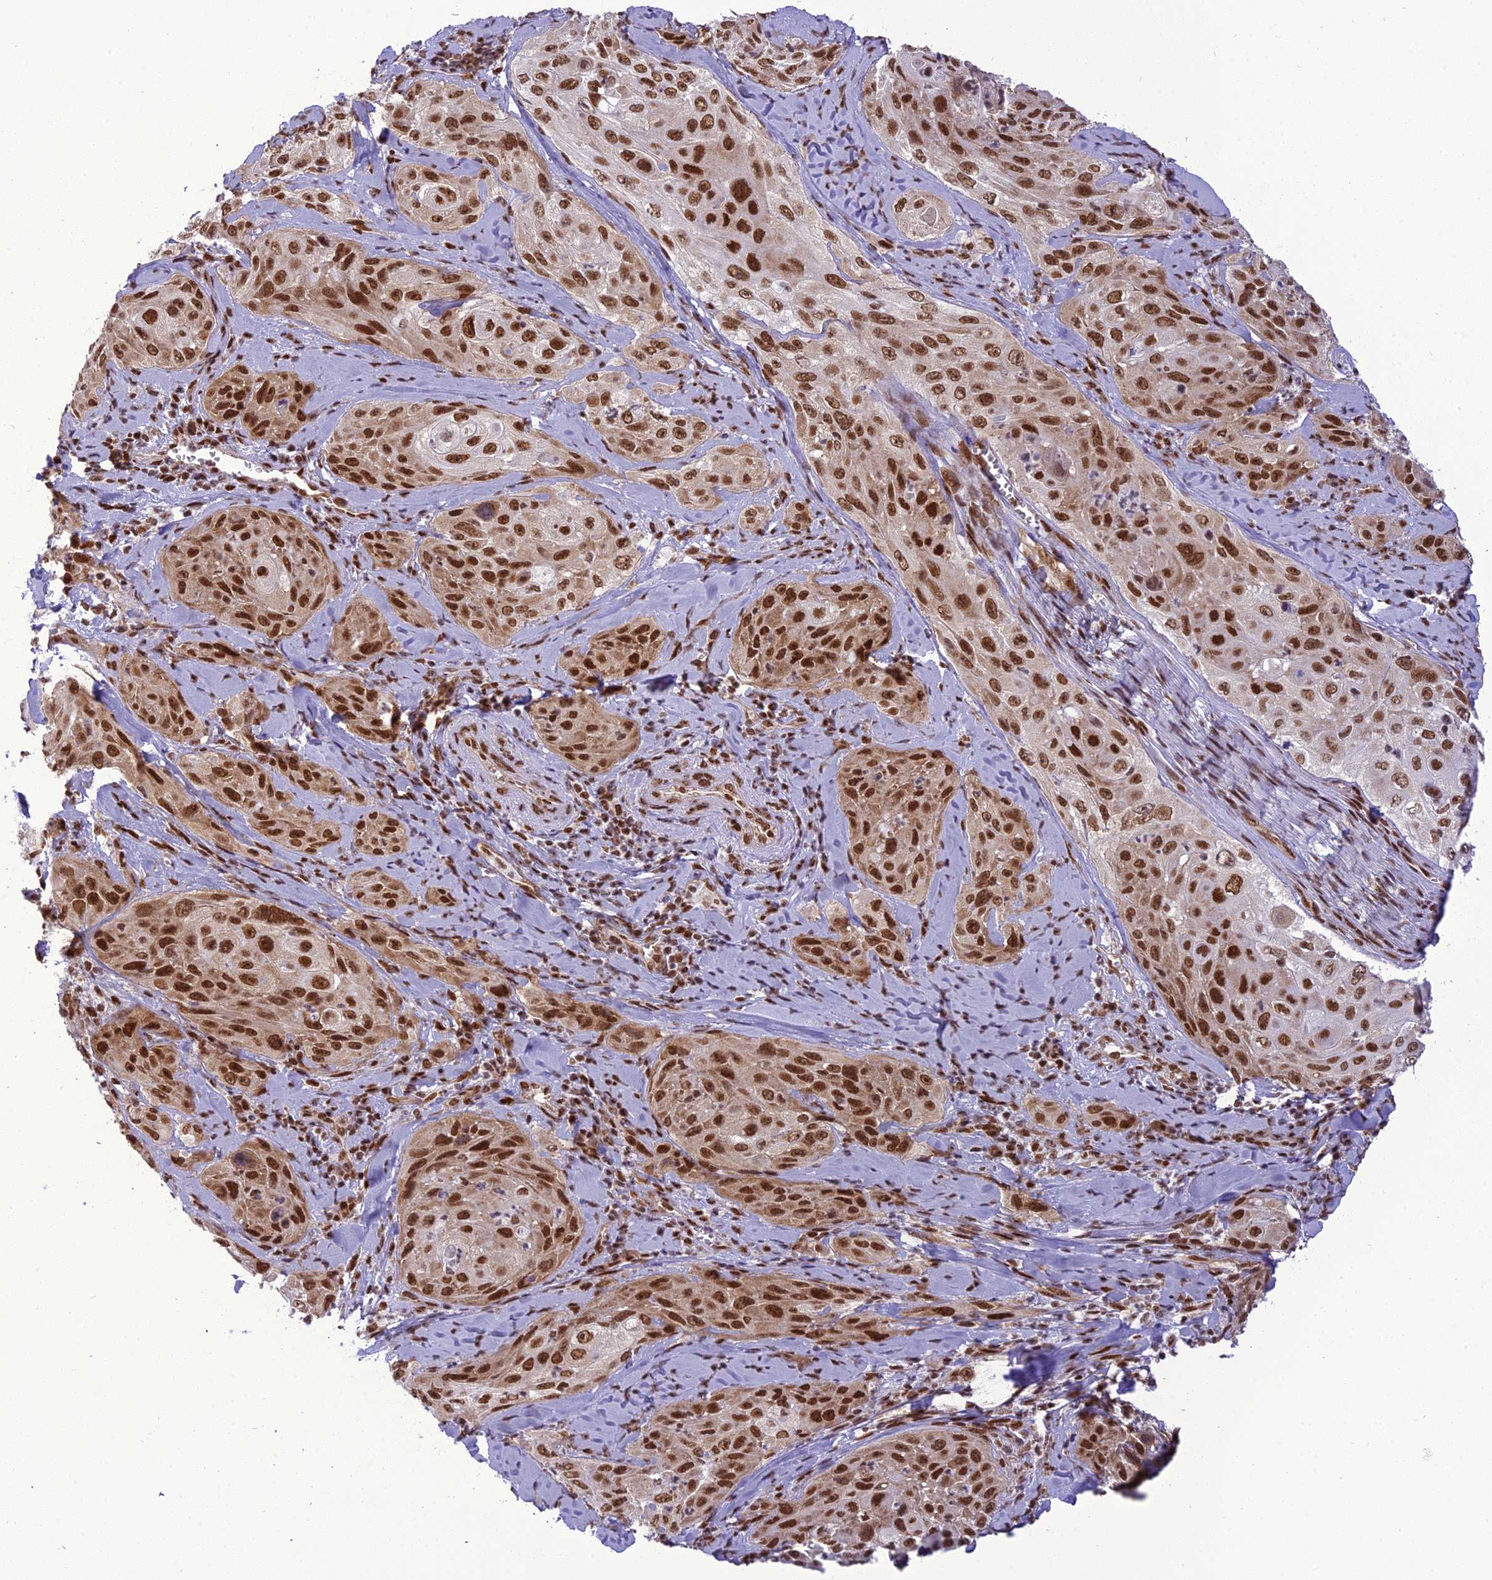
{"staining": {"intensity": "strong", "quantity": ">75%", "location": "nuclear"}, "tissue": "cervical cancer", "cell_type": "Tumor cells", "image_type": "cancer", "snomed": [{"axis": "morphology", "description": "Squamous cell carcinoma, NOS"}, {"axis": "topography", "description": "Cervix"}], "caption": "Tumor cells demonstrate high levels of strong nuclear expression in approximately >75% of cells in human cervical cancer (squamous cell carcinoma).", "gene": "DDX1", "patient": {"sex": "female", "age": 42}}